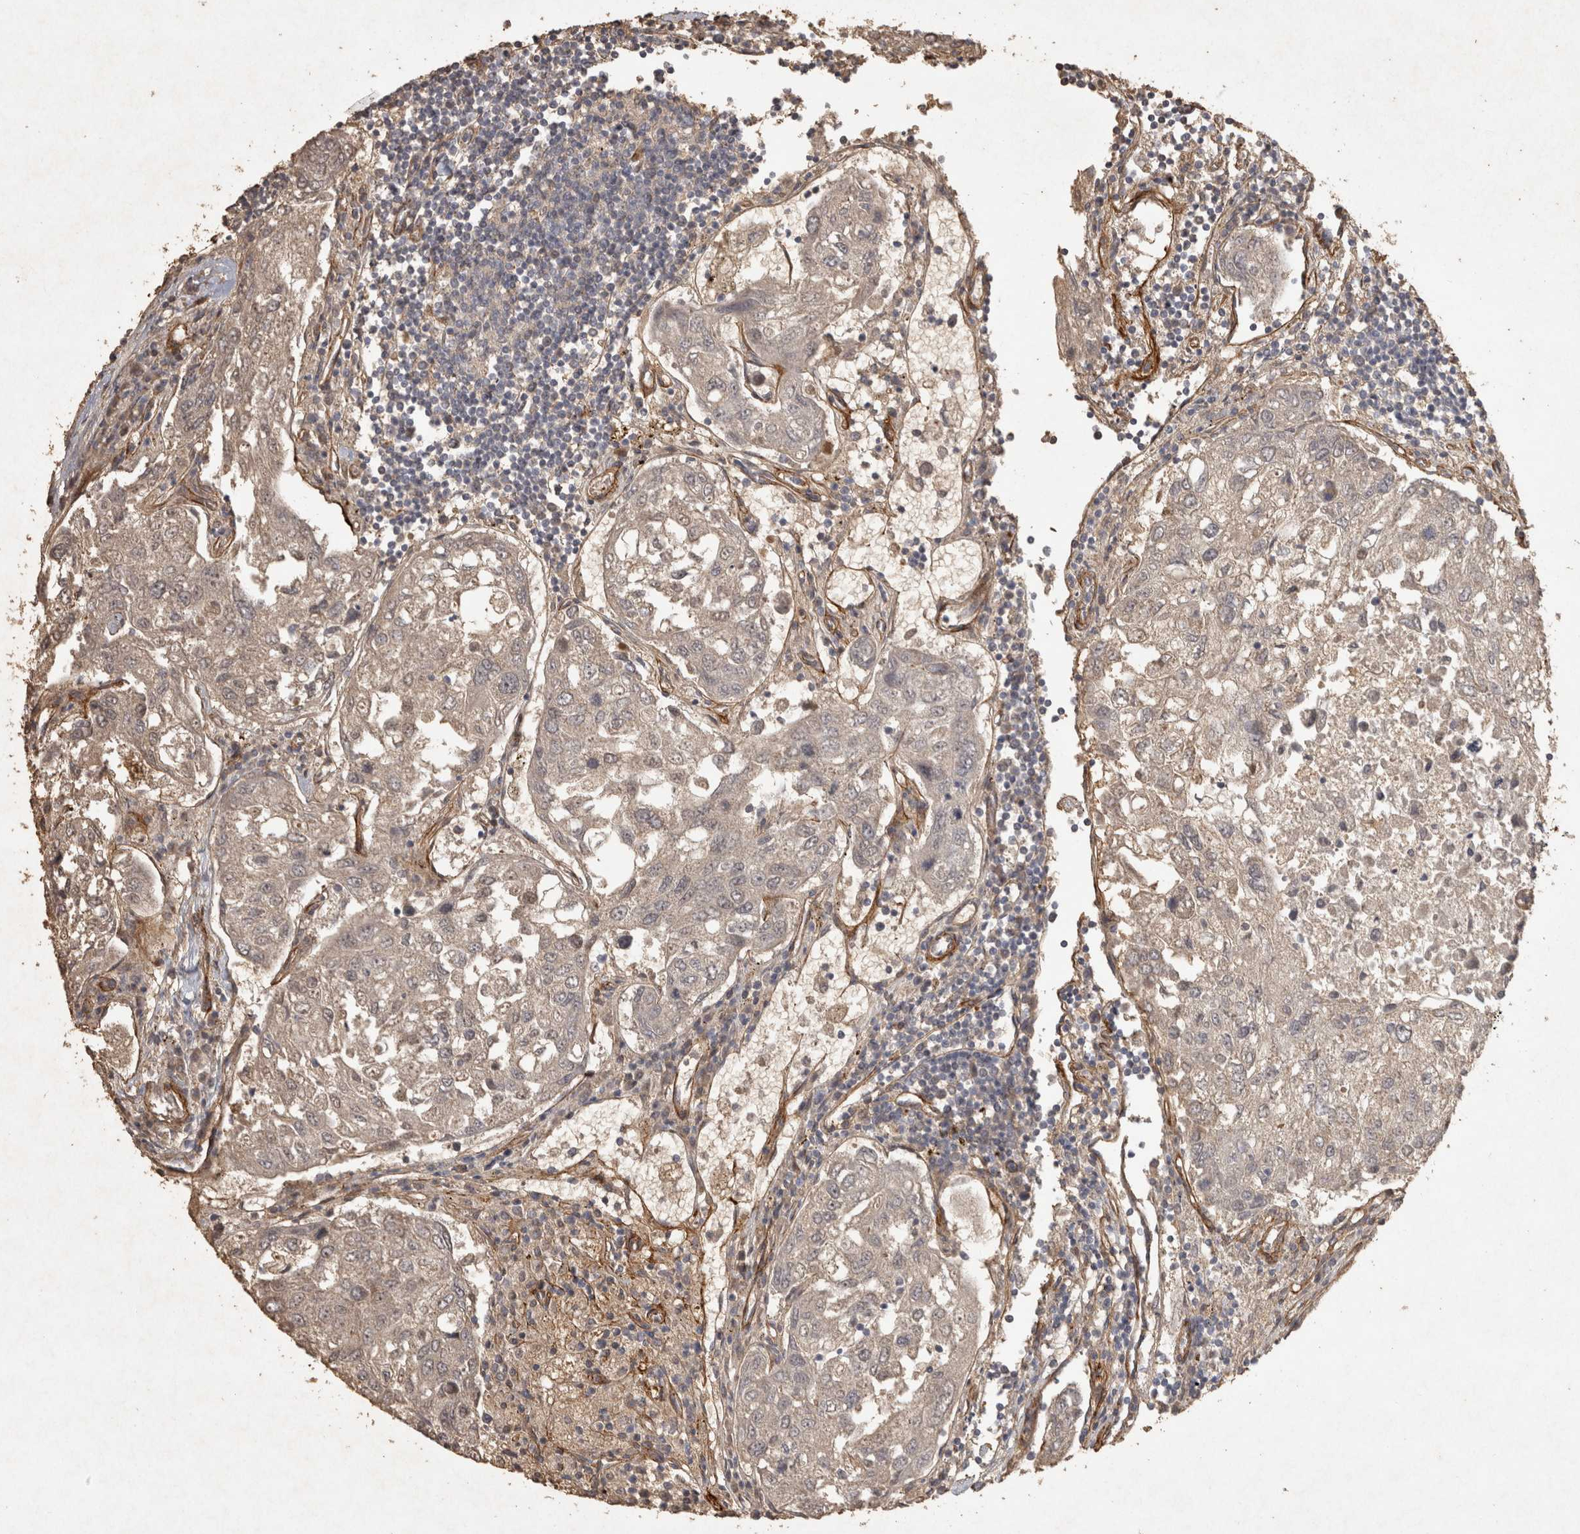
{"staining": {"intensity": "weak", "quantity": "25%-75%", "location": "cytoplasmic/membranous"}, "tissue": "urothelial cancer", "cell_type": "Tumor cells", "image_type": "cancer", "snomed": [{"axis": "morphology", "description": "Urothelial carcinoma, High grade"}, {"axis": "topography", "description": "Lymph node"}, {"axis": "topography", "description": "Urinary bladder"}], "caption": "Immunohistochemical staining of human urothelial carcinoma (high-grade) demonstrates low levels of weak cytoplasmic/membranous expression in about 25%-75% of tumor cells. The protein of interest is shown in brown color, while the nuclei are stained blue.", "gene": "OSTN", "patient": {"sex": "male", "age": 51}}